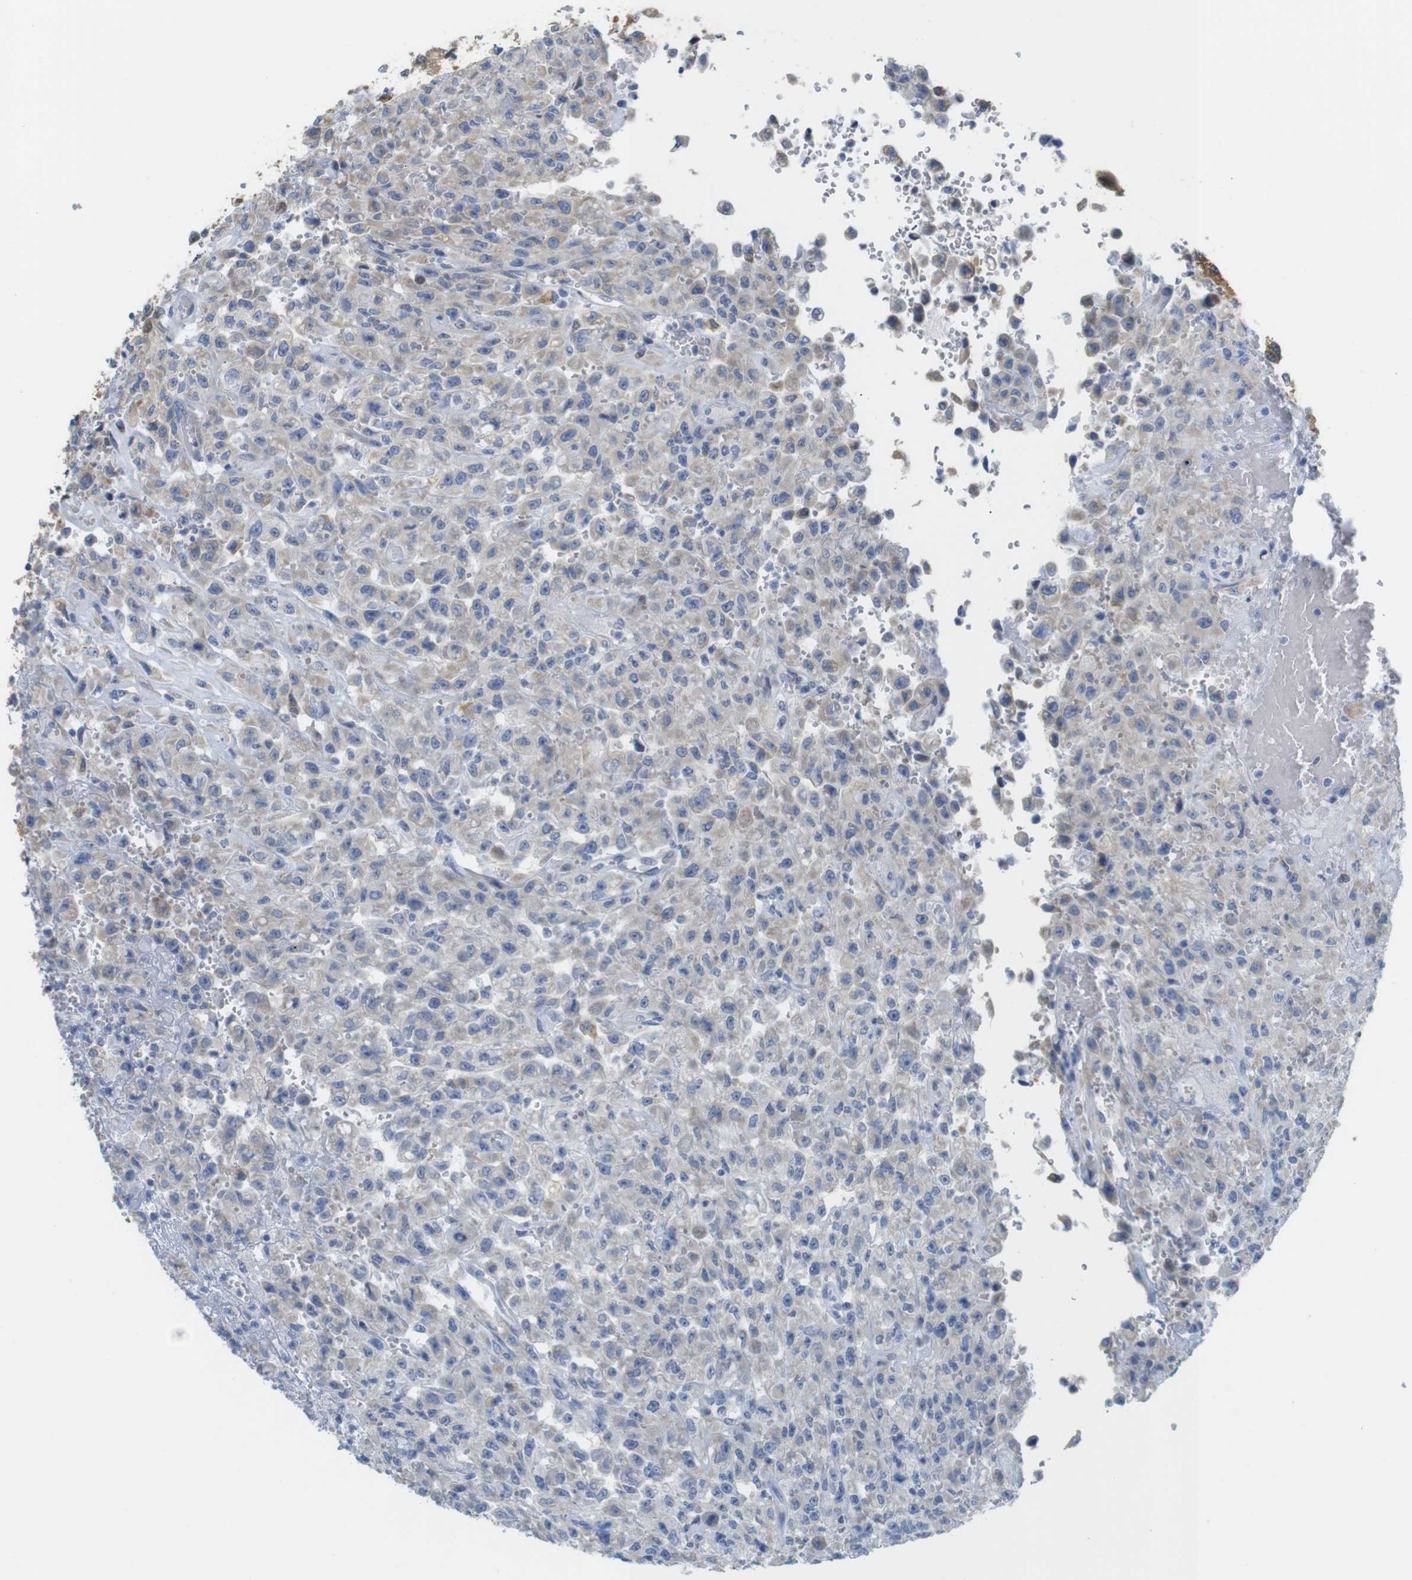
{"staining": {"intensity": "negative", "quantity": "none", "location": "none"}, "tissue": "urothelial cancer", "cell_type": "Tumor cells", "image_type": "cancer", "snomed": [{"axis": "morphology", "description": "Urothelial carcinoma, High grade"}, {"axis": "topography", "description": "Urinary bladder"}], "caption": "IHC of human urothelial cancer shows no expression in tumor cells.", "gene": "NEBL", "patient": {"sex": "male", "age": 46}}